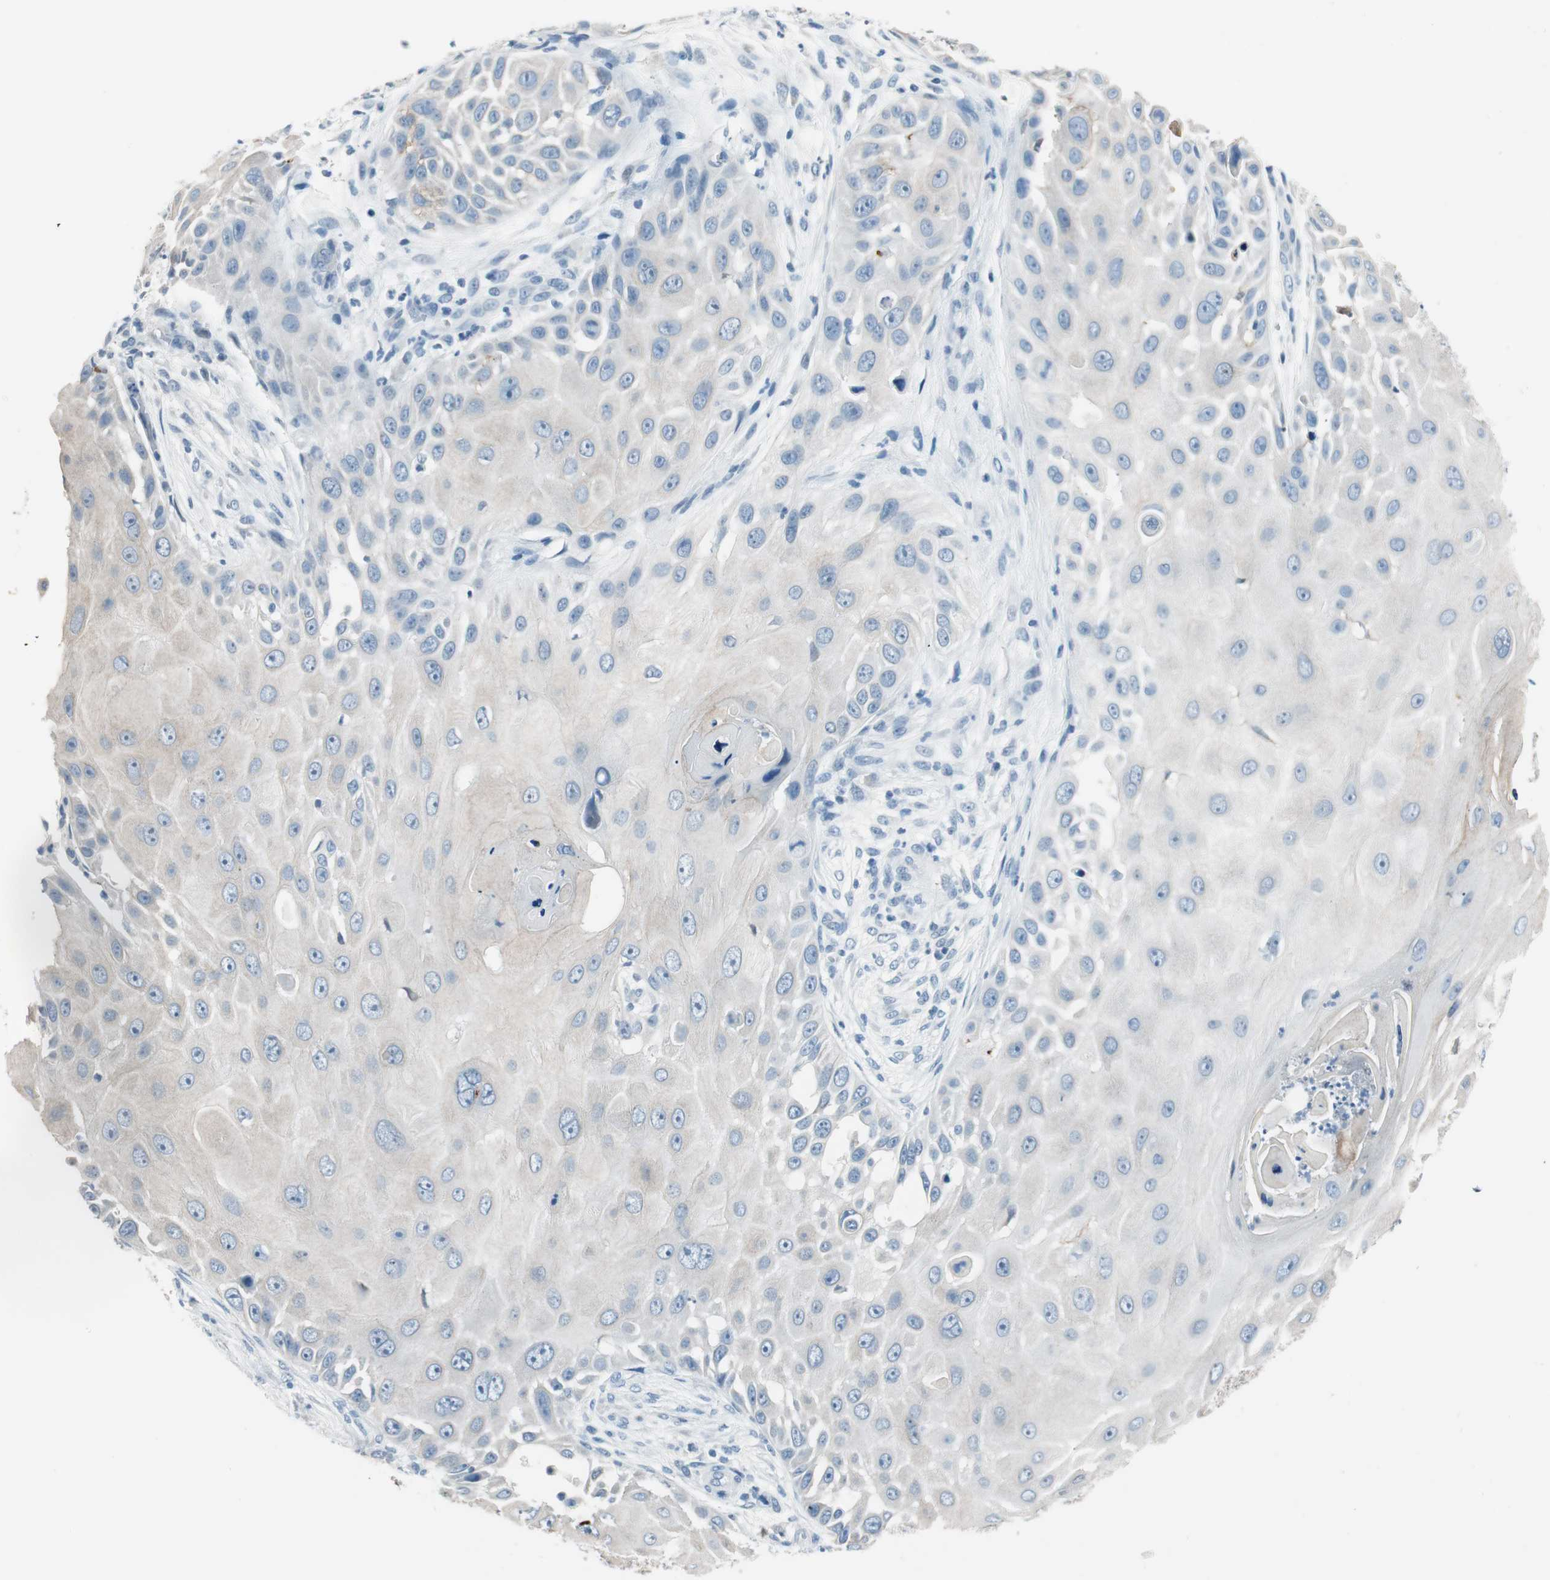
{"staining": {"intensity": "weak", "quantity": "25%-75%", "location": "cytoplasmic/membranous"}, "tissue": "skin cancer", "cell_type": "Tumor cells", "image_type": "cancer", "snomed": [{"axis": "morphology", "description": "Squamous cell carcinoma, NOS"}, {"axis": "topography", "description": "Skin"}], "caption": "A brown stain highlights weak cytoplasmic/membranous expression of a protein in human skin squamous cell carcinoma tumor cells.", "gene": "GNAO1", "patient": {"sex": "female", "age": 44}}